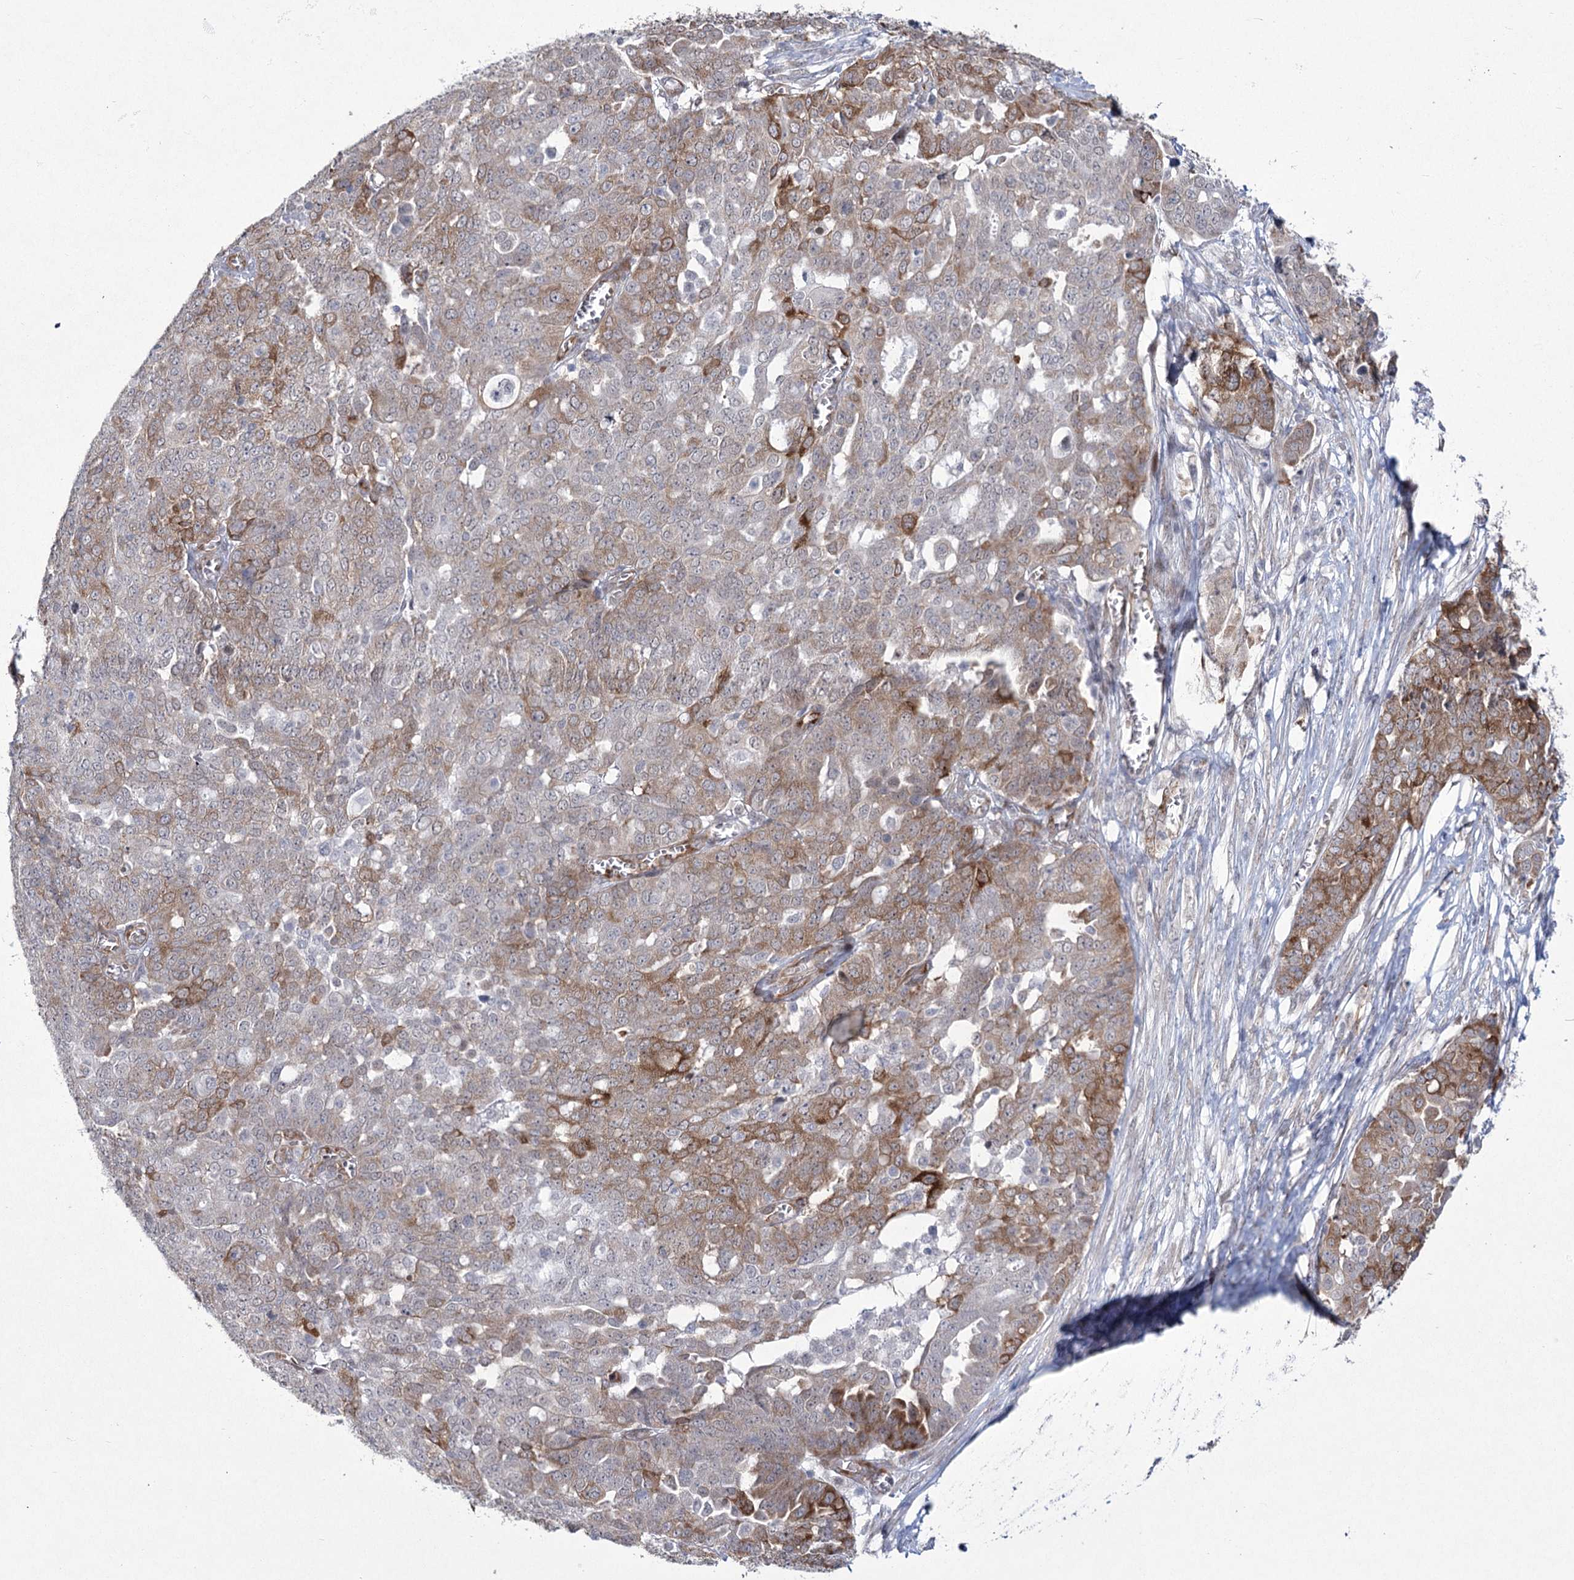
{"staining": {"intensity": "moderate", "quantity": "<25%", "location": "cytoplasmic/membranous"}, "tissue": "ovarian cancer", "cell_type": "Tumor cells", "image_type": "cancer", "snomed": [{"axis": "morphology", "description": "Cystadenocarcinoma, serous, NOS"}, {"axis": "topography", "description": "Soft tissue"}, {"axis": "topography", "description": "Ovary"}], "caption": "Protein analysis of serous cystadenocarcinoma (ovarian) tissue demonstrates moderate cytoplasmic/membranous positivity in approximately <25% of tumor cells. (DAB IHC with brightfield microscopy, high magnification).", "gene": "YBX3", "patient": {"sex": "female", "age": 57}}